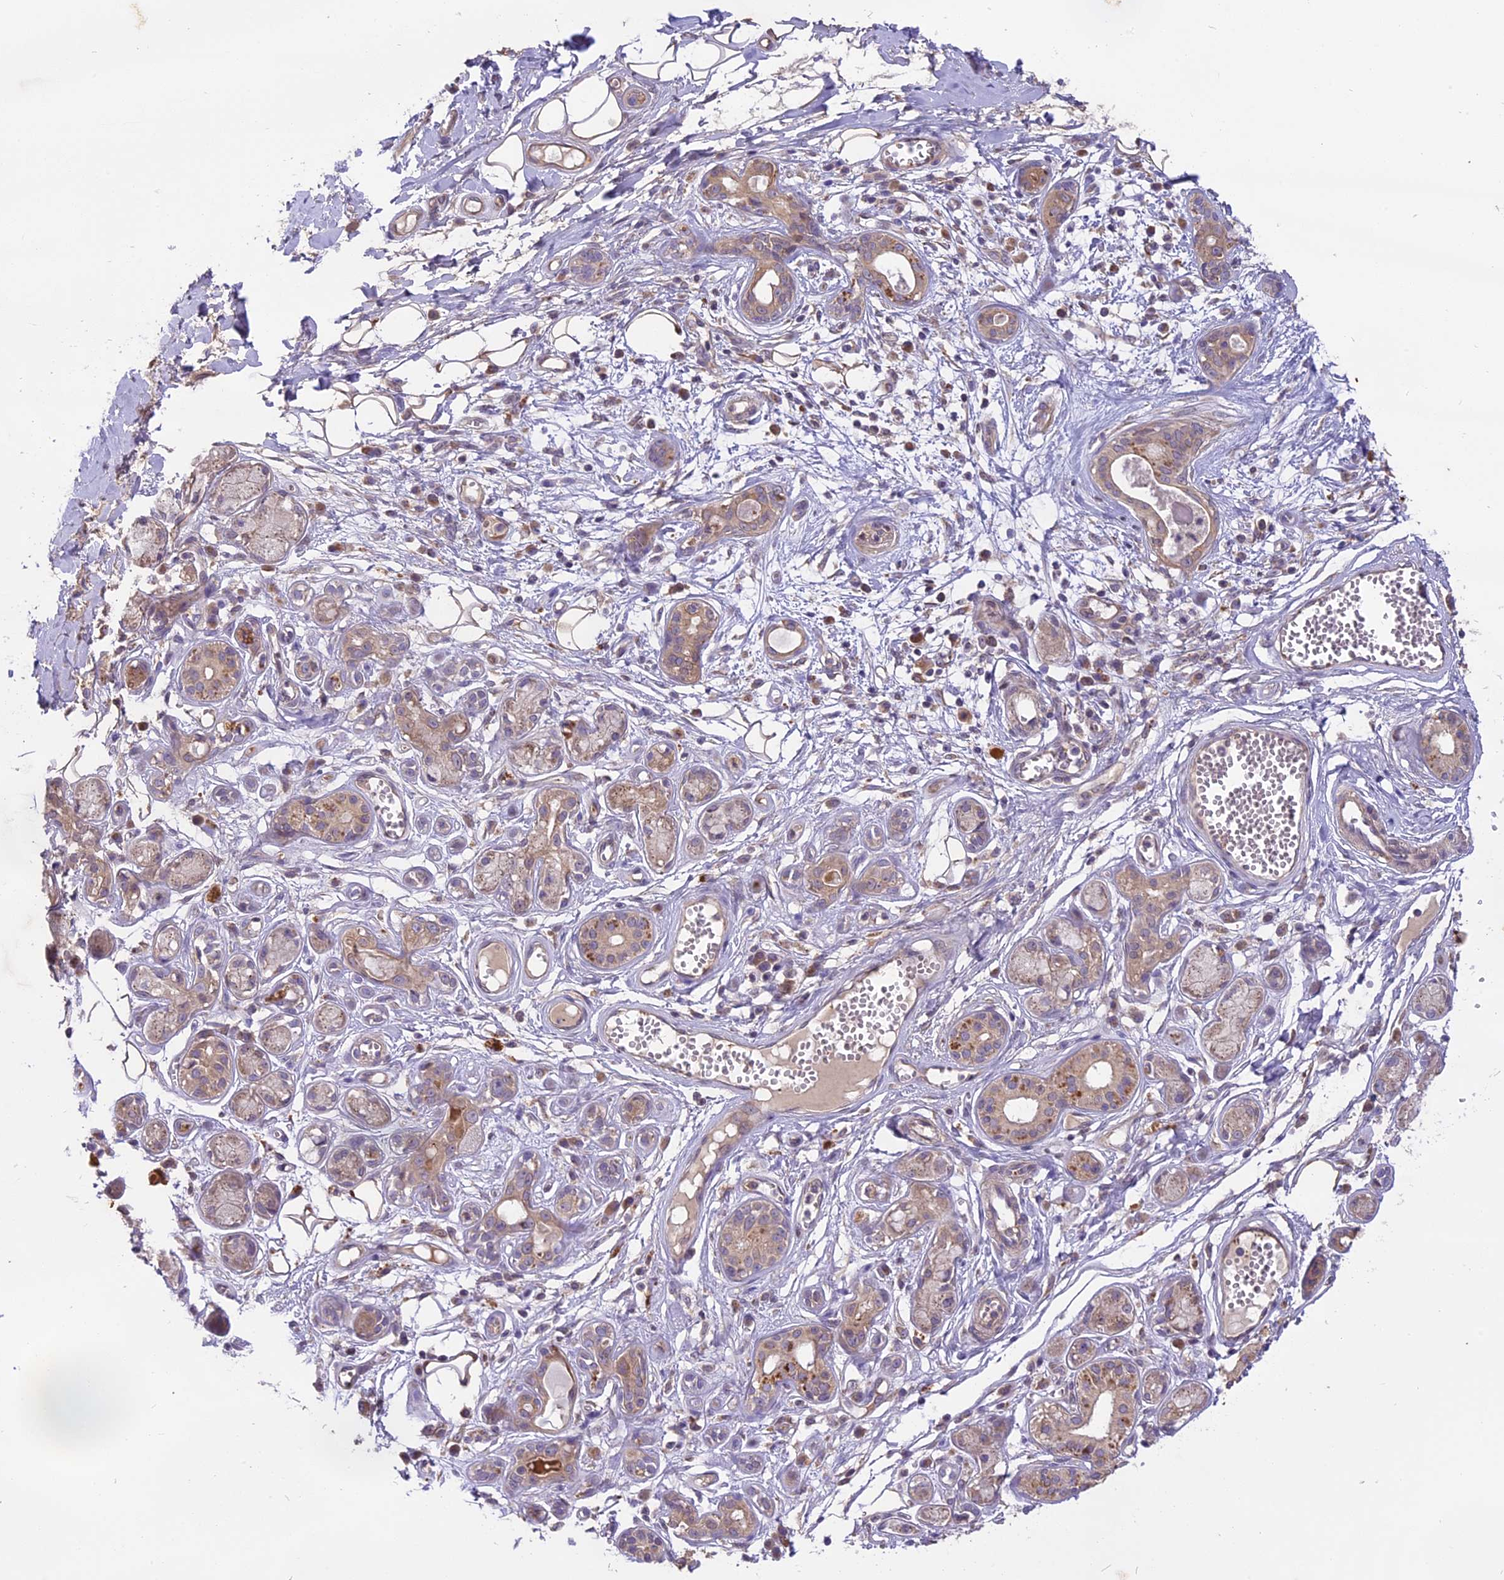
{"staining": {"intensity": "weak", "quantity": "<25%", "location": "cytoplasmic/membranous"}, "tissue": "adipose tissue", "cell_type": "Adipocytes", "image_type": "normal", "snomed": [{"axis": "morphology", "description": "Normal tissue, NOS"}, {"axis": "morphology", "description": "Inflammation, NOS"}, {"axis": "topography", "description": "Salivary gland"}, {"axis": "topography", "description": "Peripheral nerve tissue"}], "caption": "Micrograph shows no significant protein positivity in adipocytes of benign adipose tissue. The staining is performed using DAB (3,3'-diaminobenzidine) brown chromogen with nuclei counter-stained in using hematoxylin.", "gene": "MEMO1", "patient": {"sex": "female", "age": 75}}